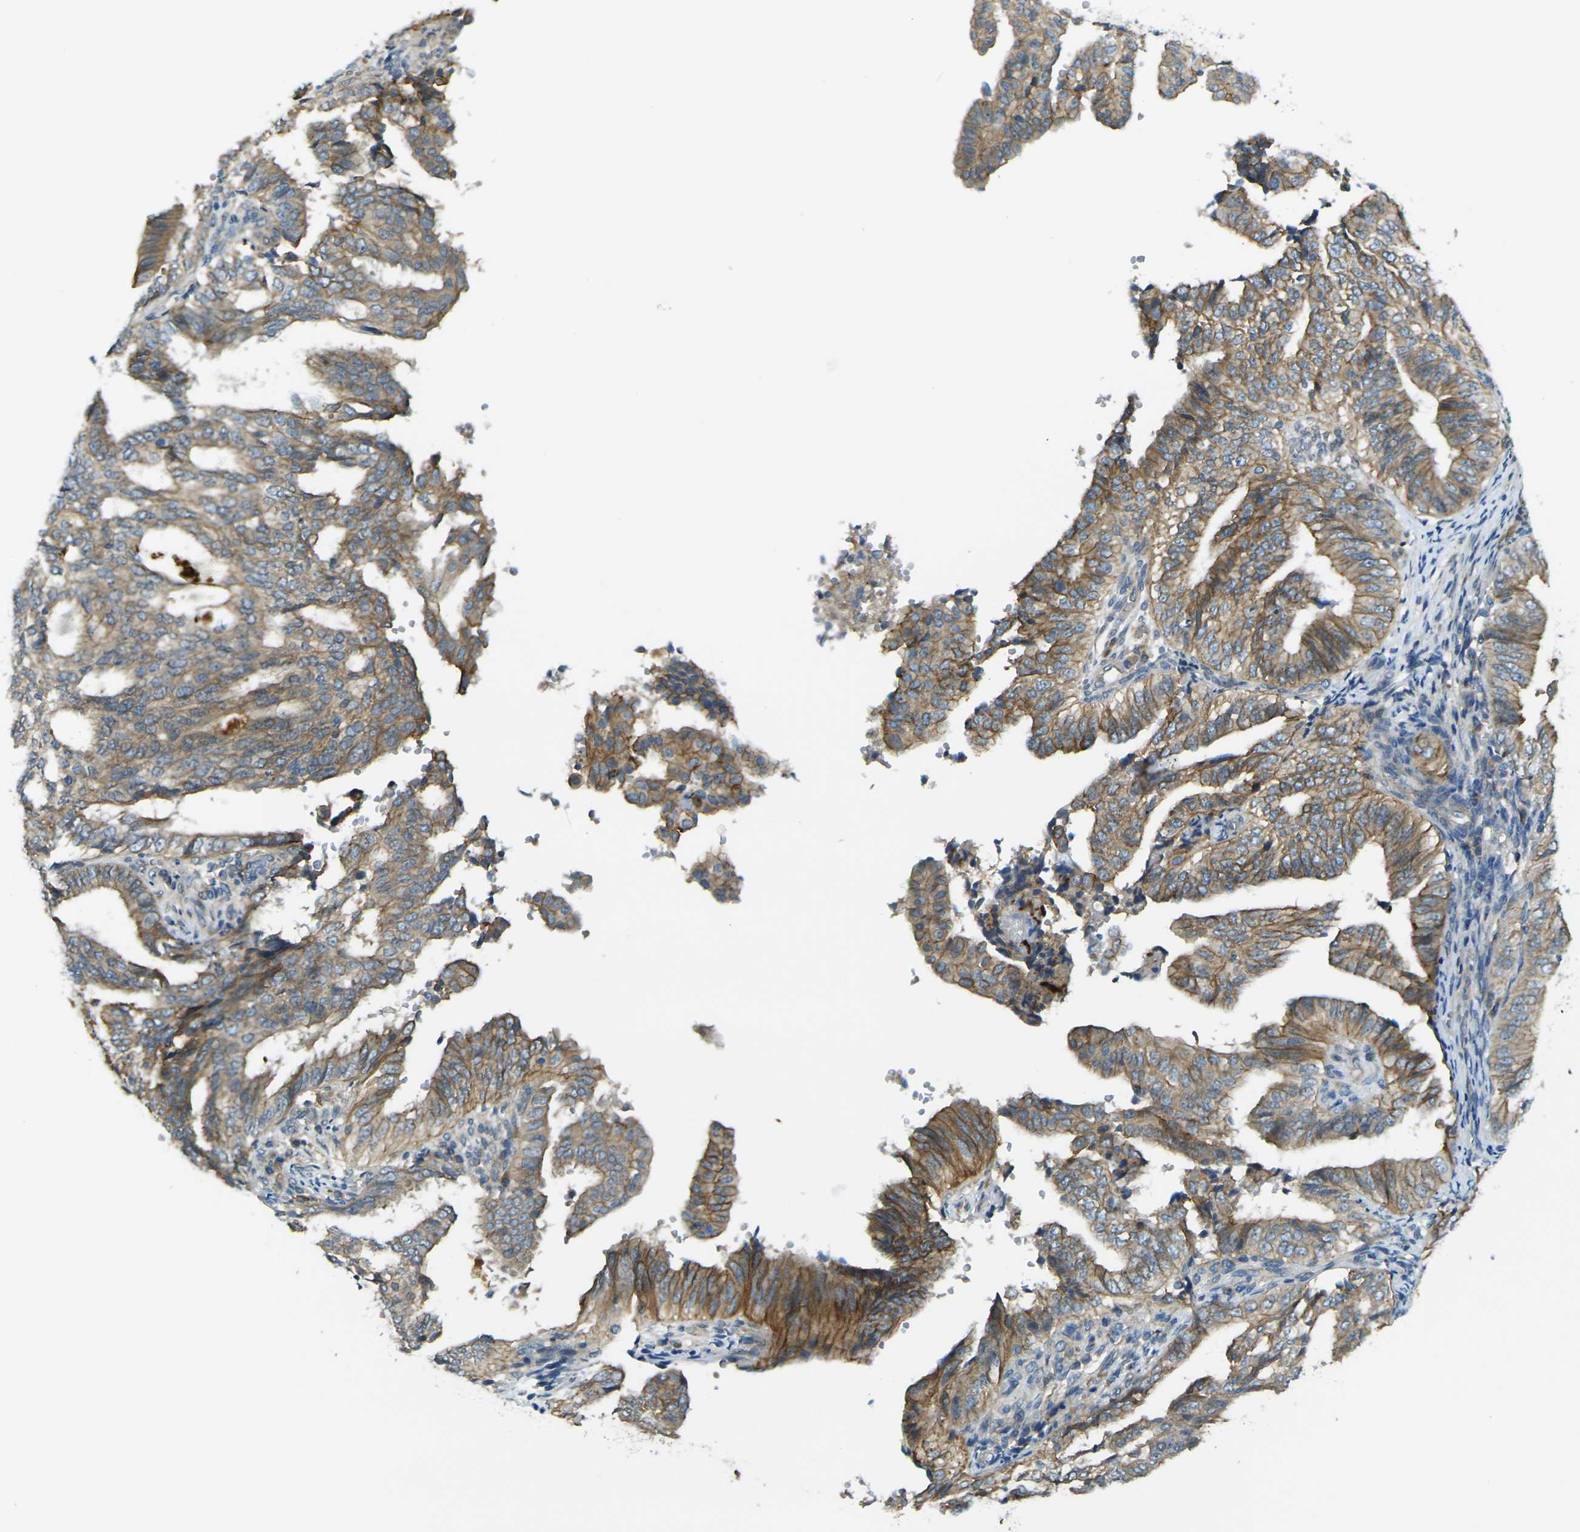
{"staining": {"intensity": "moderate", "quantity": "25%-75%", "location": "cytoplasmic/membranous"}, "tissue": "endometrial cancer", "cell_type": "Tumor cells", "image_type": "cancer", "snomed": [{"axis": "morphology", "description": "Adenocarcinoma, NOS"}, {"axis": "topography", "description": "Endometrium"}], "caption": "Protein analysis of endometrial cancer tissue shows moderate cytoplasmic/membranous expression in about 25%-75% of tumor cells.", "gene": "RHBDD1", "patient": {"sex": "female", "age": 58}}